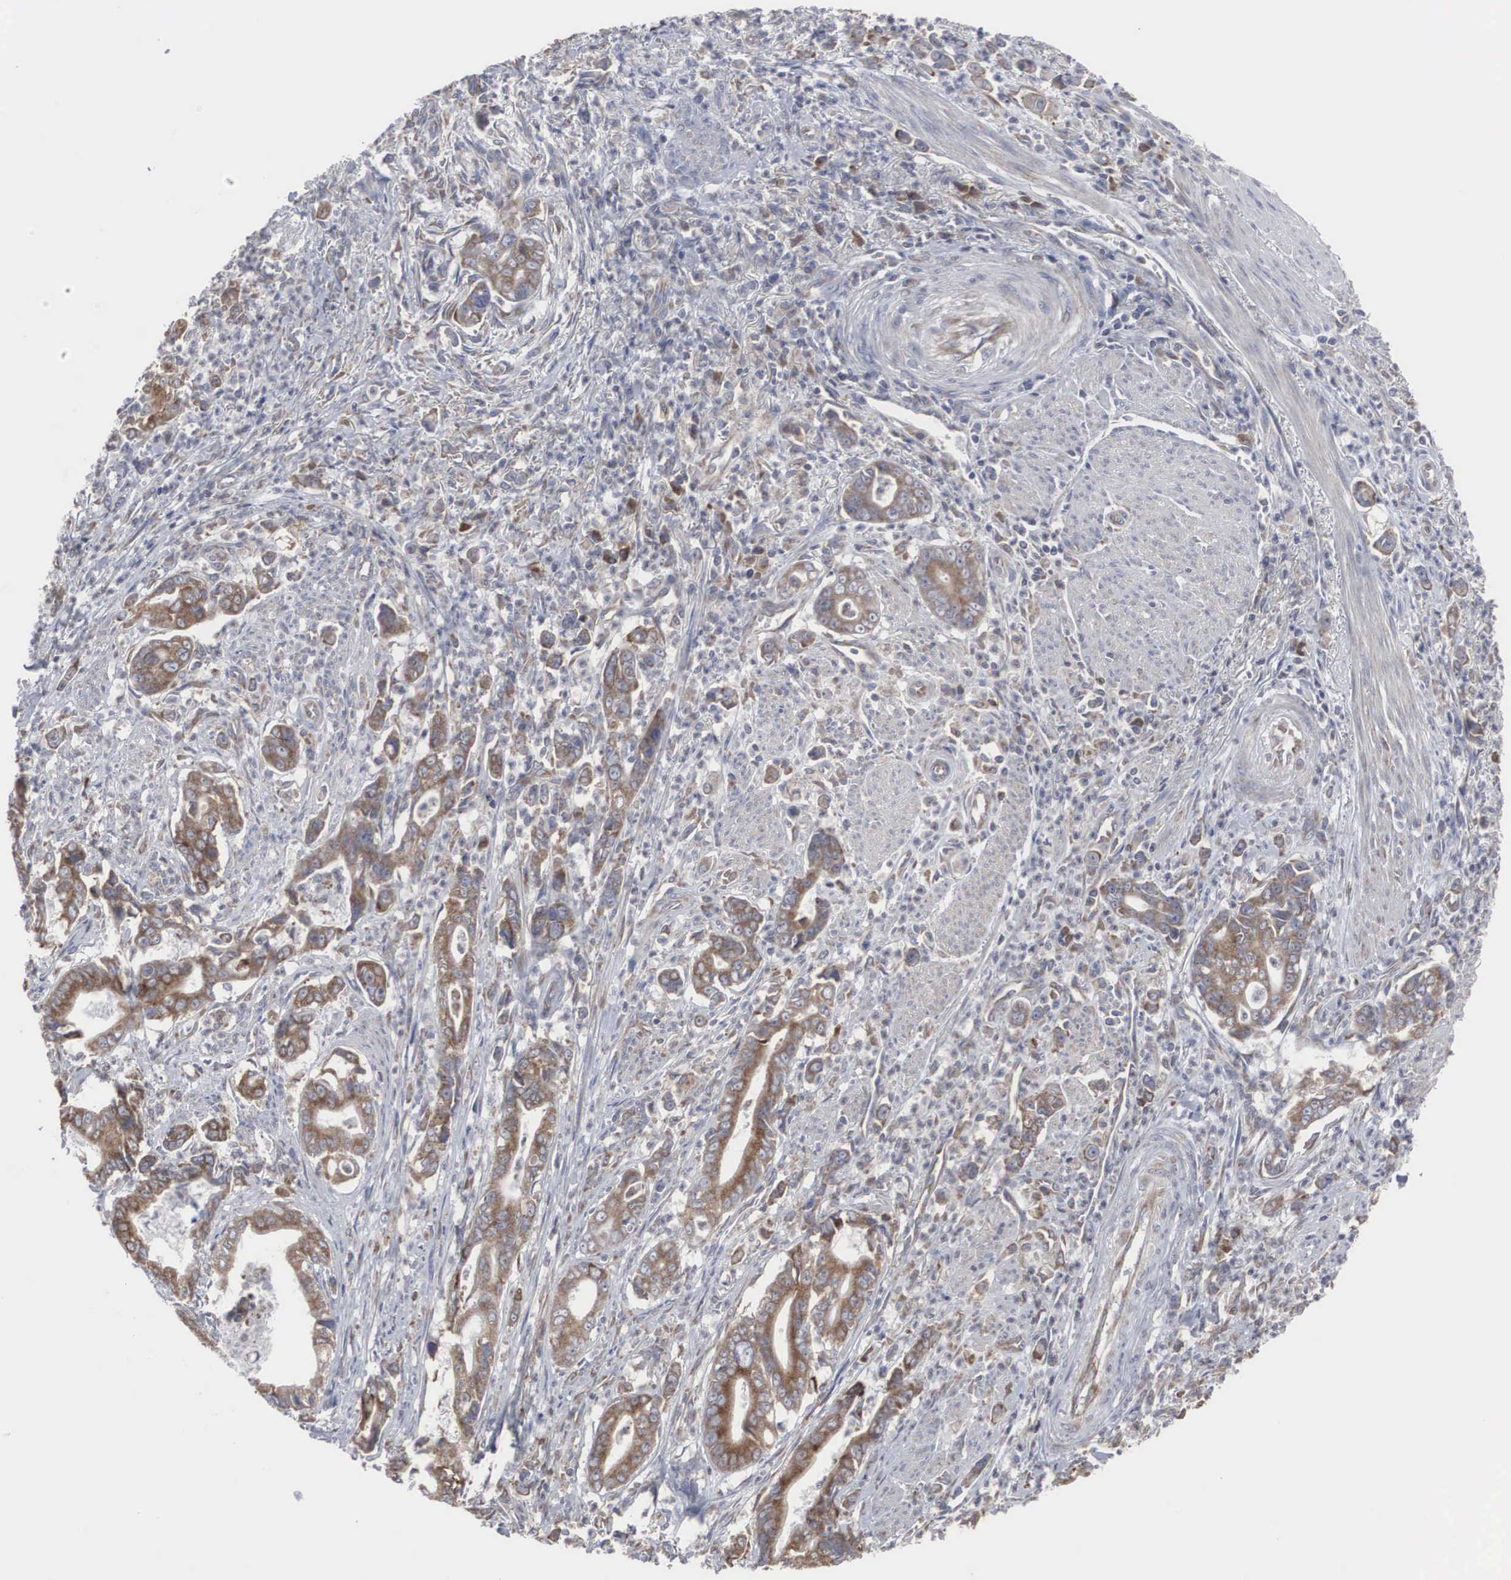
{"staining": {"intensity": "moderate", "quantity": "25%-75%", "location": "cytoplasmic/membranous"}, "tissue": "stomach cancer", "cell_type": "Tumor cells", "image_type": "cancer", "snomed": [{"axis": "morphology", "description": "Adenocarcinoma, NOS"}, {"axis": "topography", "description": "Stomach"}], "caption": "The histopathology image reveals immunohistochemical staining of stomach cancer (adenocarcinoma). There is moderate cytoplasmic/membranous positivity is appreciated in about 25%-75% of tumor cells.", "gene": "MIA2", "patient": {"sex": "female", "age": 76}}